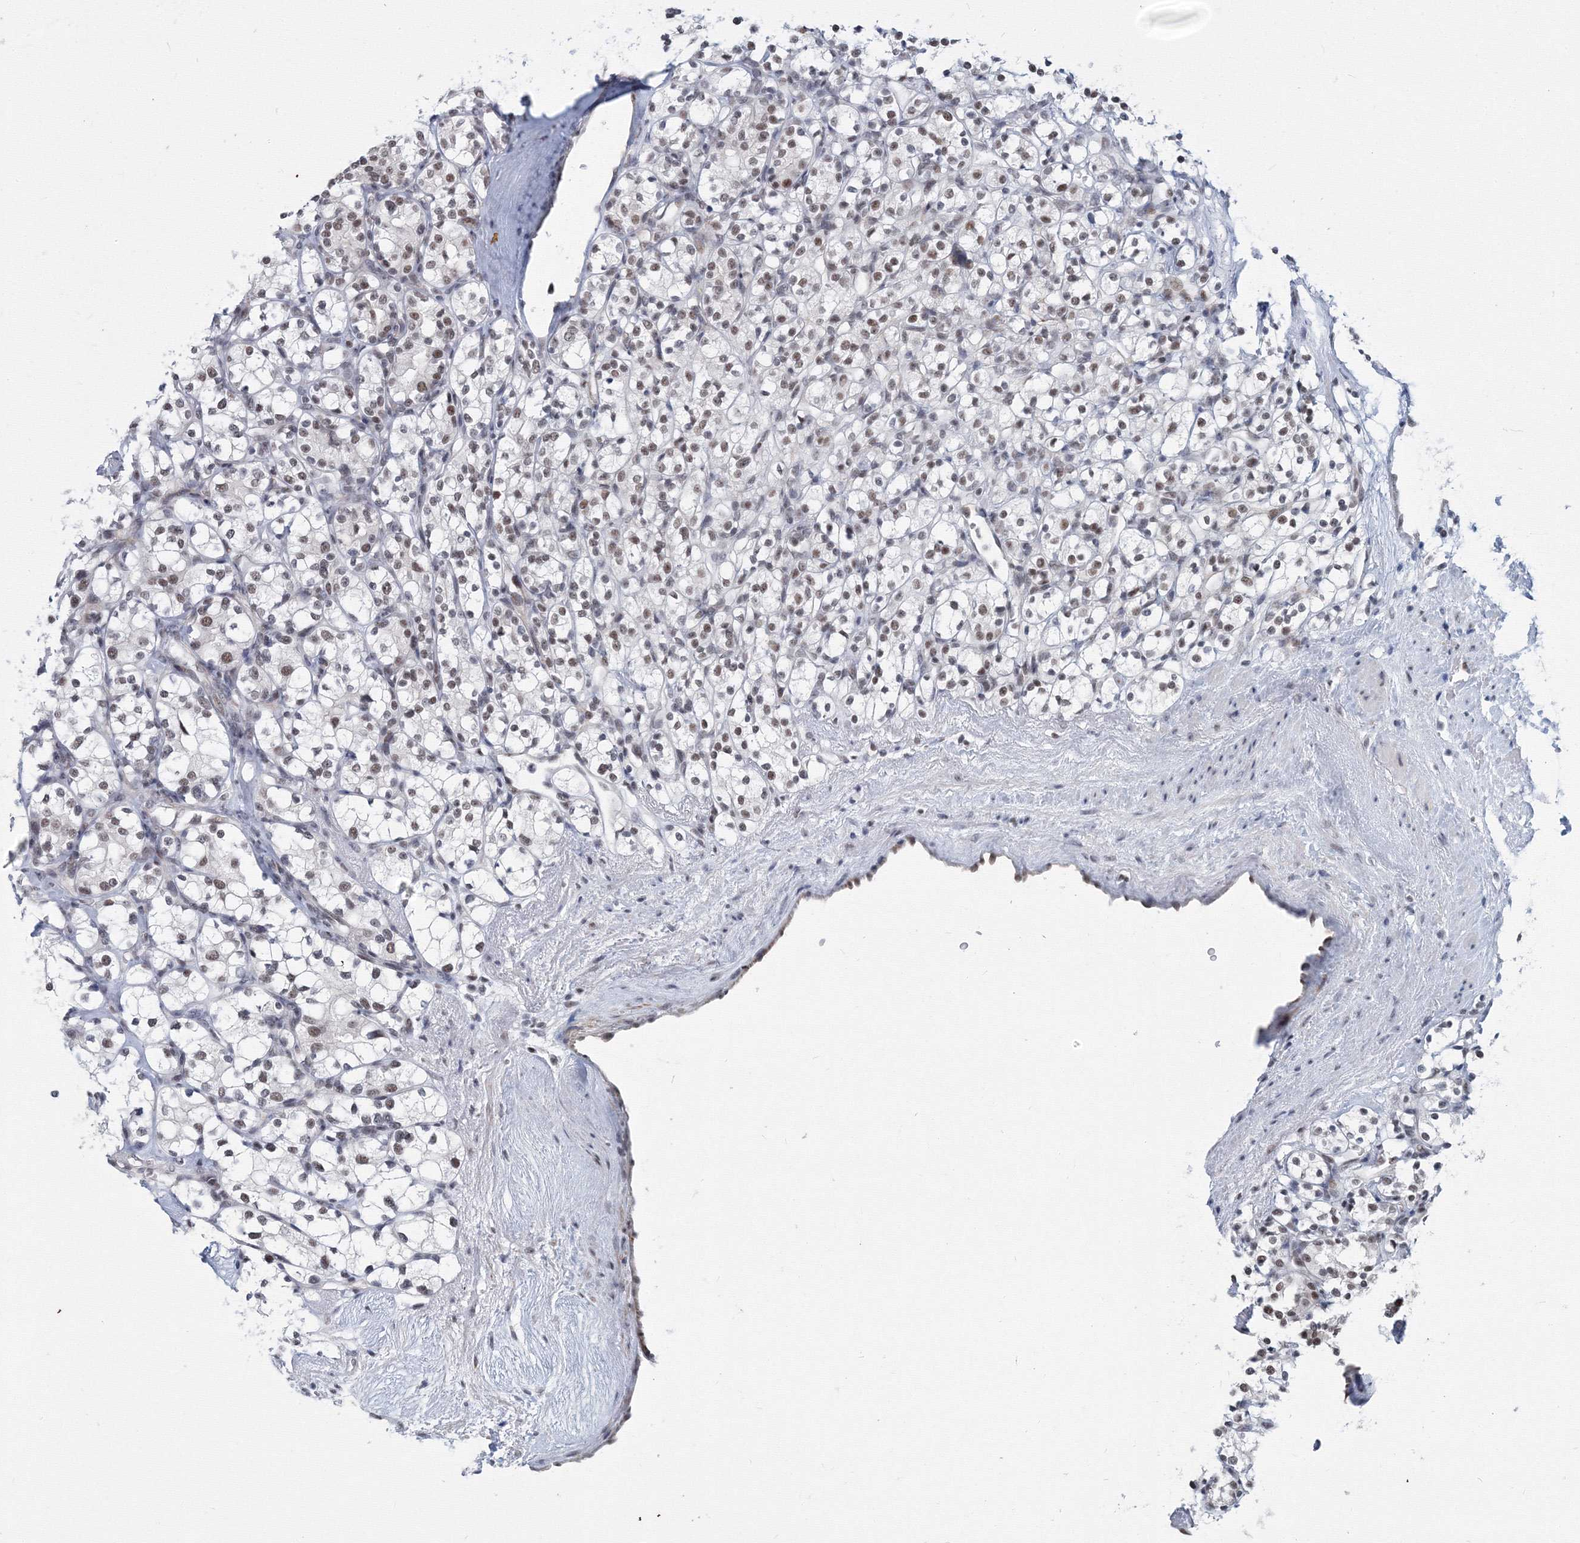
{"staining": {"intensity": "moderate", "quantity": ">75%", "location": "nuclear"}, "tissue": "renal cancer", "cell_type": "Tumor cells", "image_type": "cancer", "snomed": [{"axis": "morphology", "description": "Adenocarcinoma, NOS"}, {"axis": "topography", "description": "Kidney"}], "caption": "Human adenocarcinoma (renal) stained for a protein (brown) demonstrates moderate nuclear positive positivity in about >75% of tumor cells.", "gene": "SF3B6", "patient": {"sex": "male", "age": 77}}